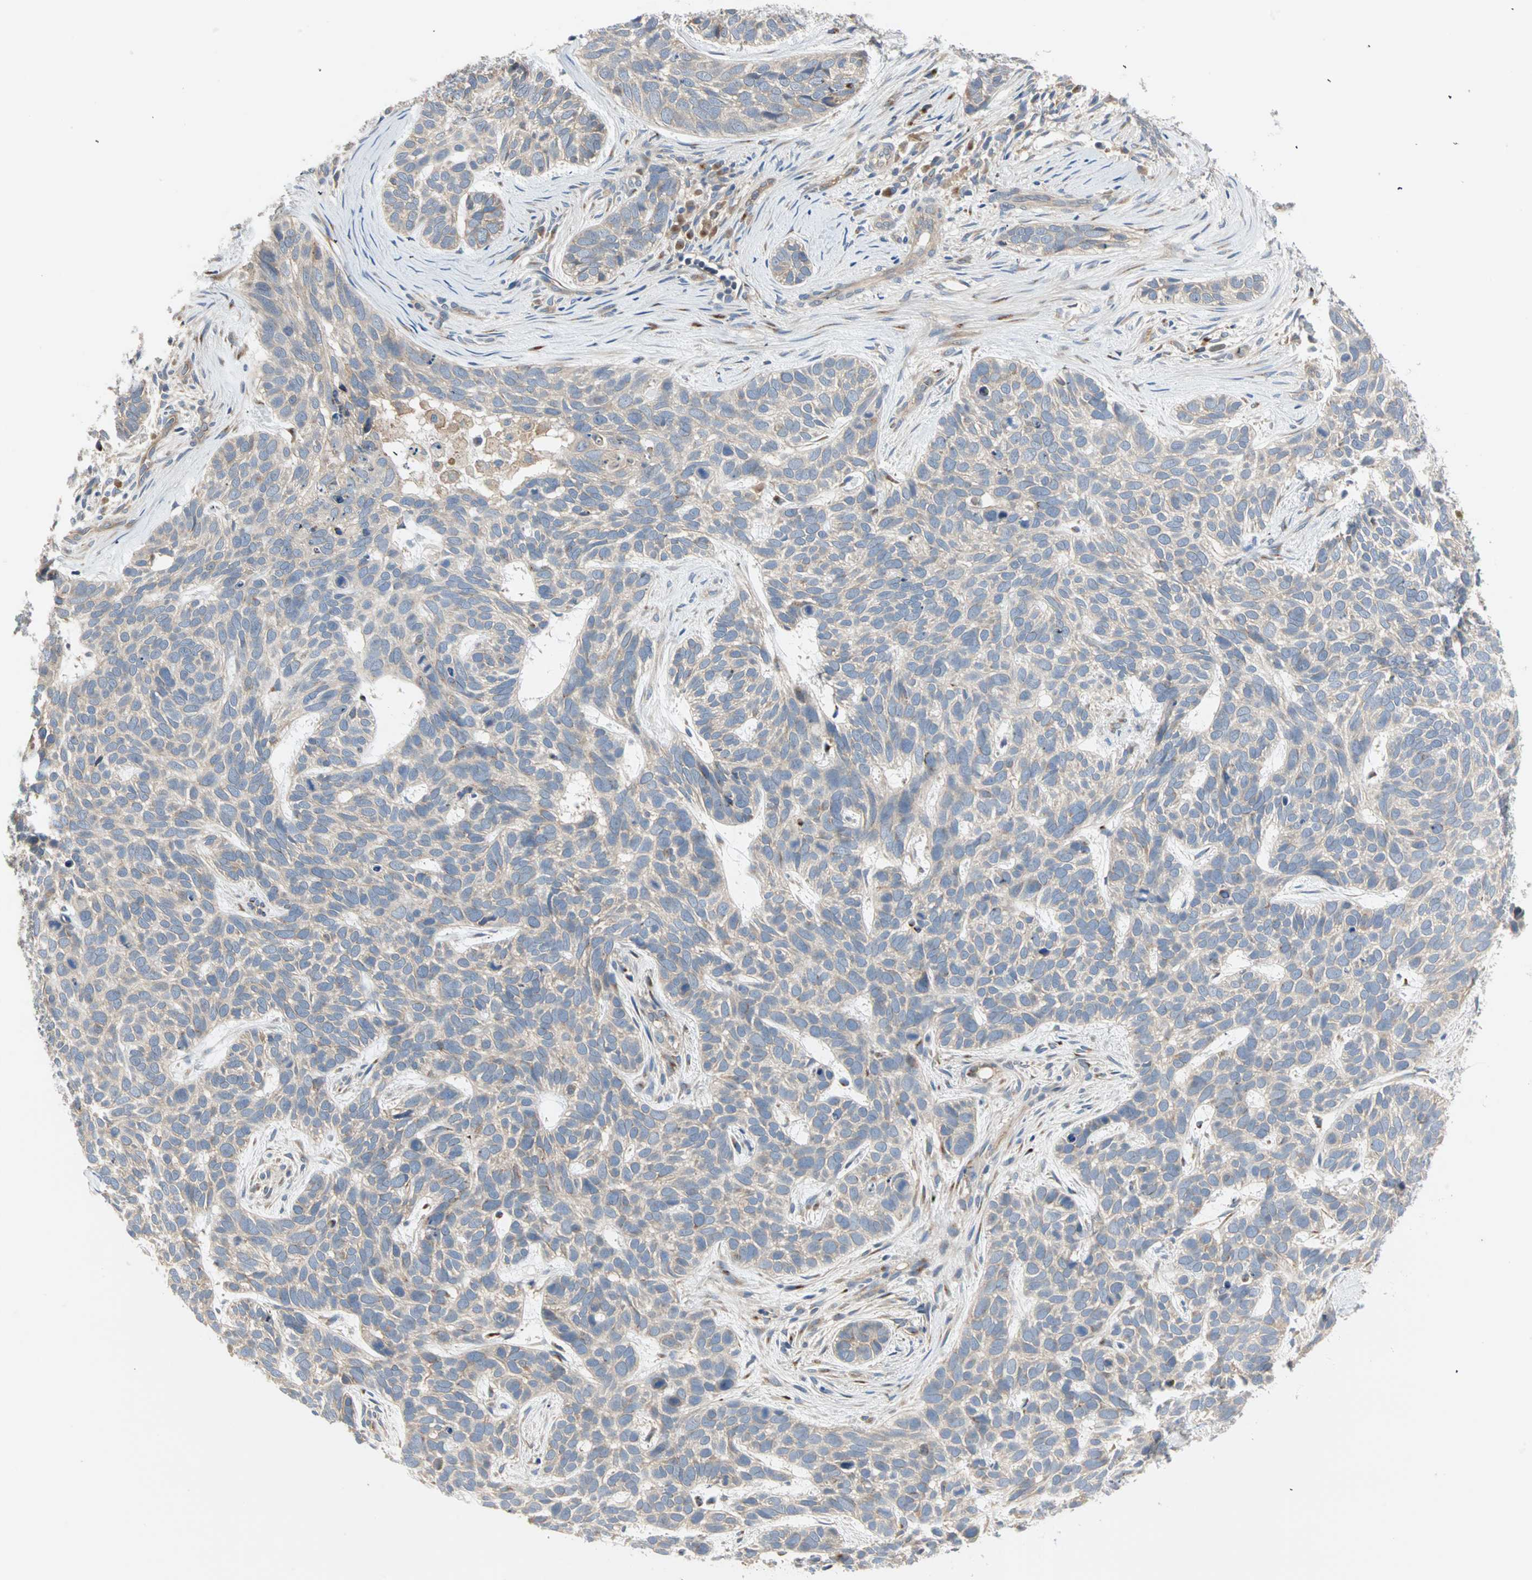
{"staining": {"intensity": "weak", "quantity": "<25%", "location": "cytoplasmic/membranous"}, "tissue": "skin cancer", "cell_type": "Tumor cells", "image_type": "cancer", "snomed": [{"axis": "morphology", "description": "Basal cell carcinoma"}, {"axis": "topography", "description": "Skin"}], "caption": "Immunohistochemistry image of skin cancer stained for a protein (brown), which displays no positivity in tumor cells.", "gene": "PDE8A", "patient": {"sex": "male", "age": 87}}